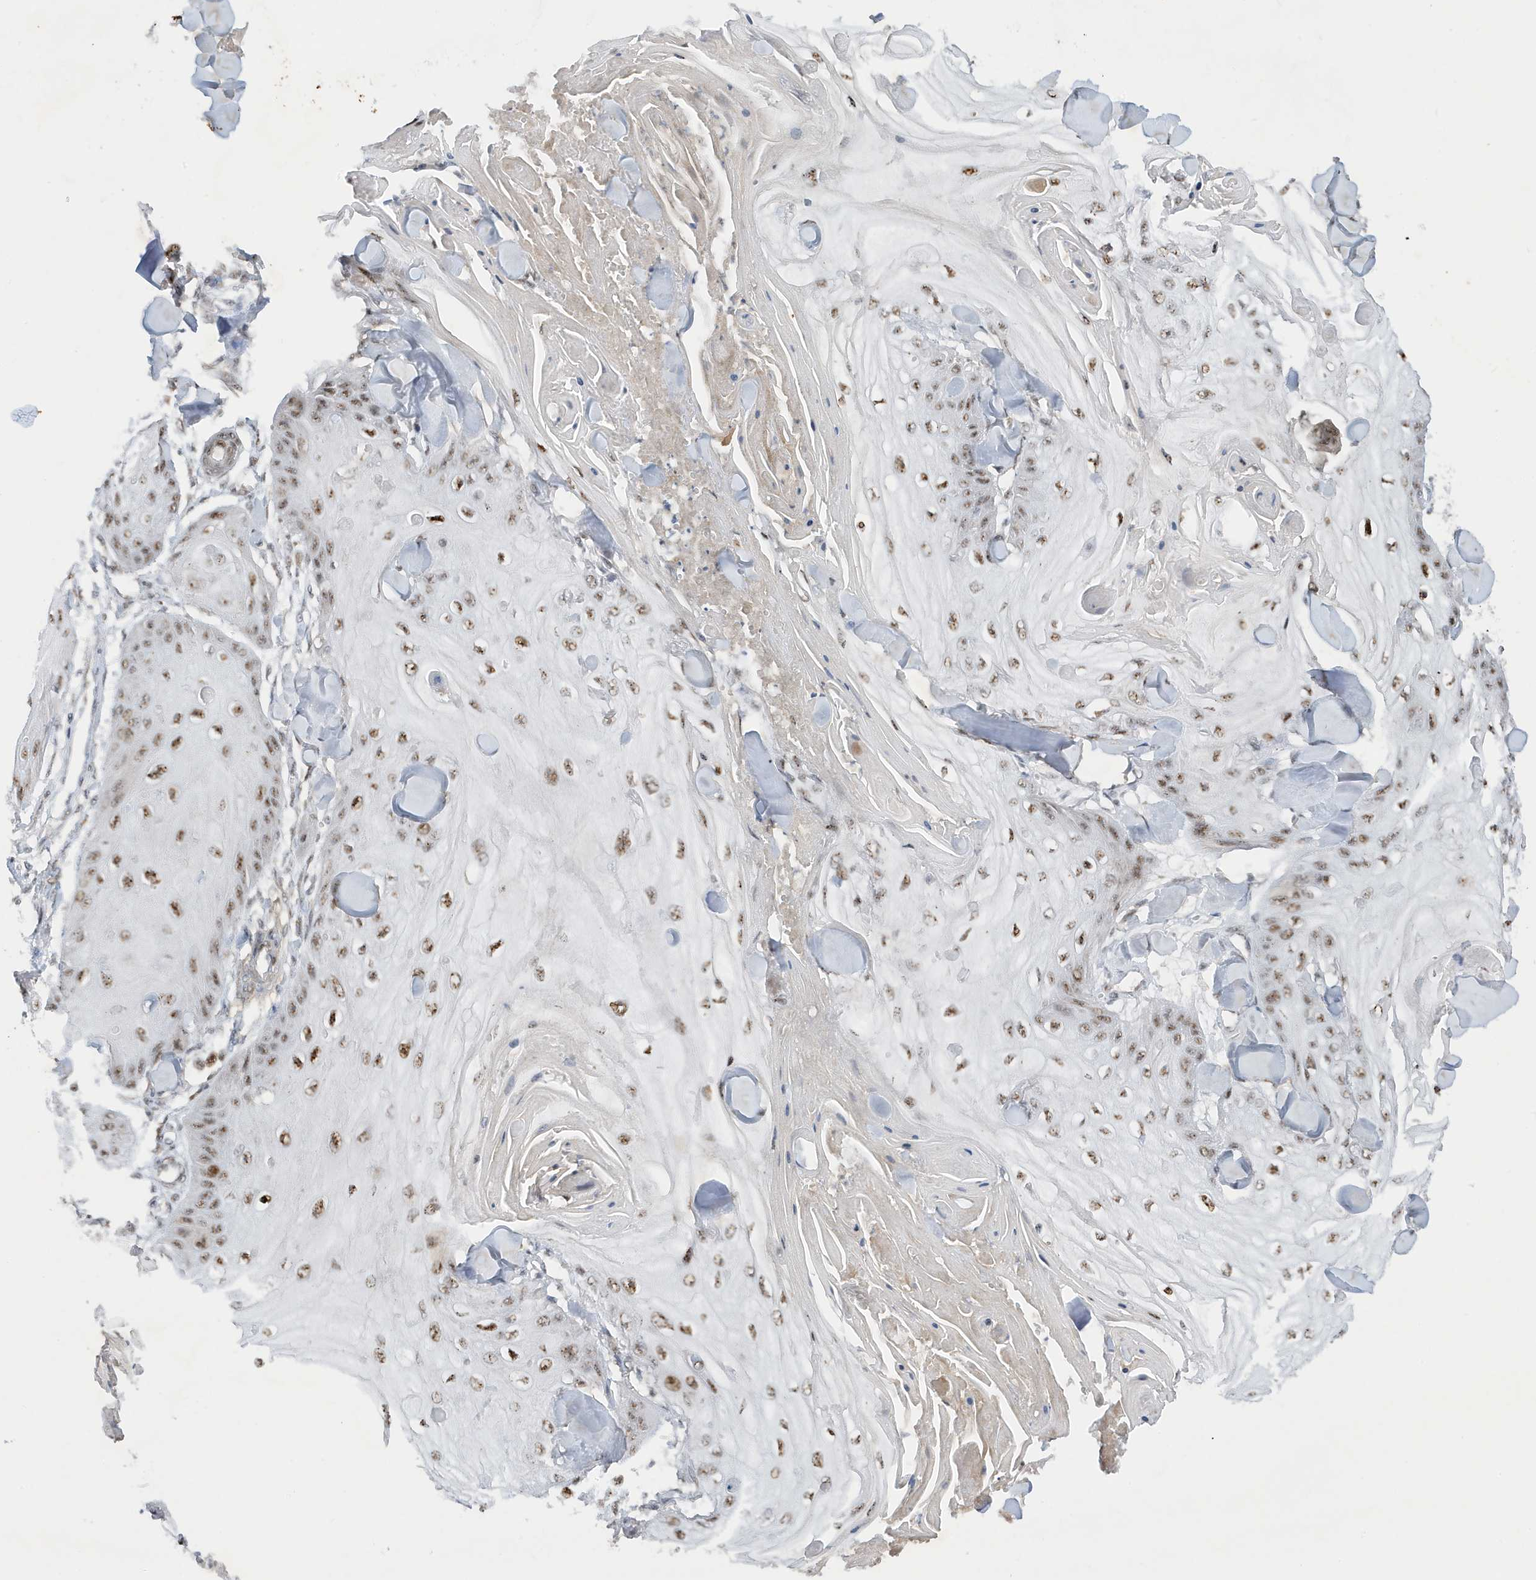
{"staining": {"intensity": "moderate", "quantity": ">75%", "location": "nuclear"}, "tissue": "skin cancer", "cell_type": "Tumor cells", "image_type": "cancer", "snomed": [{"axis": "morphology", "description": "Squamous cell carcinoma, NOS"}, {"axis": "topography", "description": "Skin"}], "caption": "Skin cancer stained for a protein (brown) exhibits moderate nuclear positive staining in about >75% of tumor cells.", "gene": "MAST3", "patient": {"sex": "male", "age": 74}}